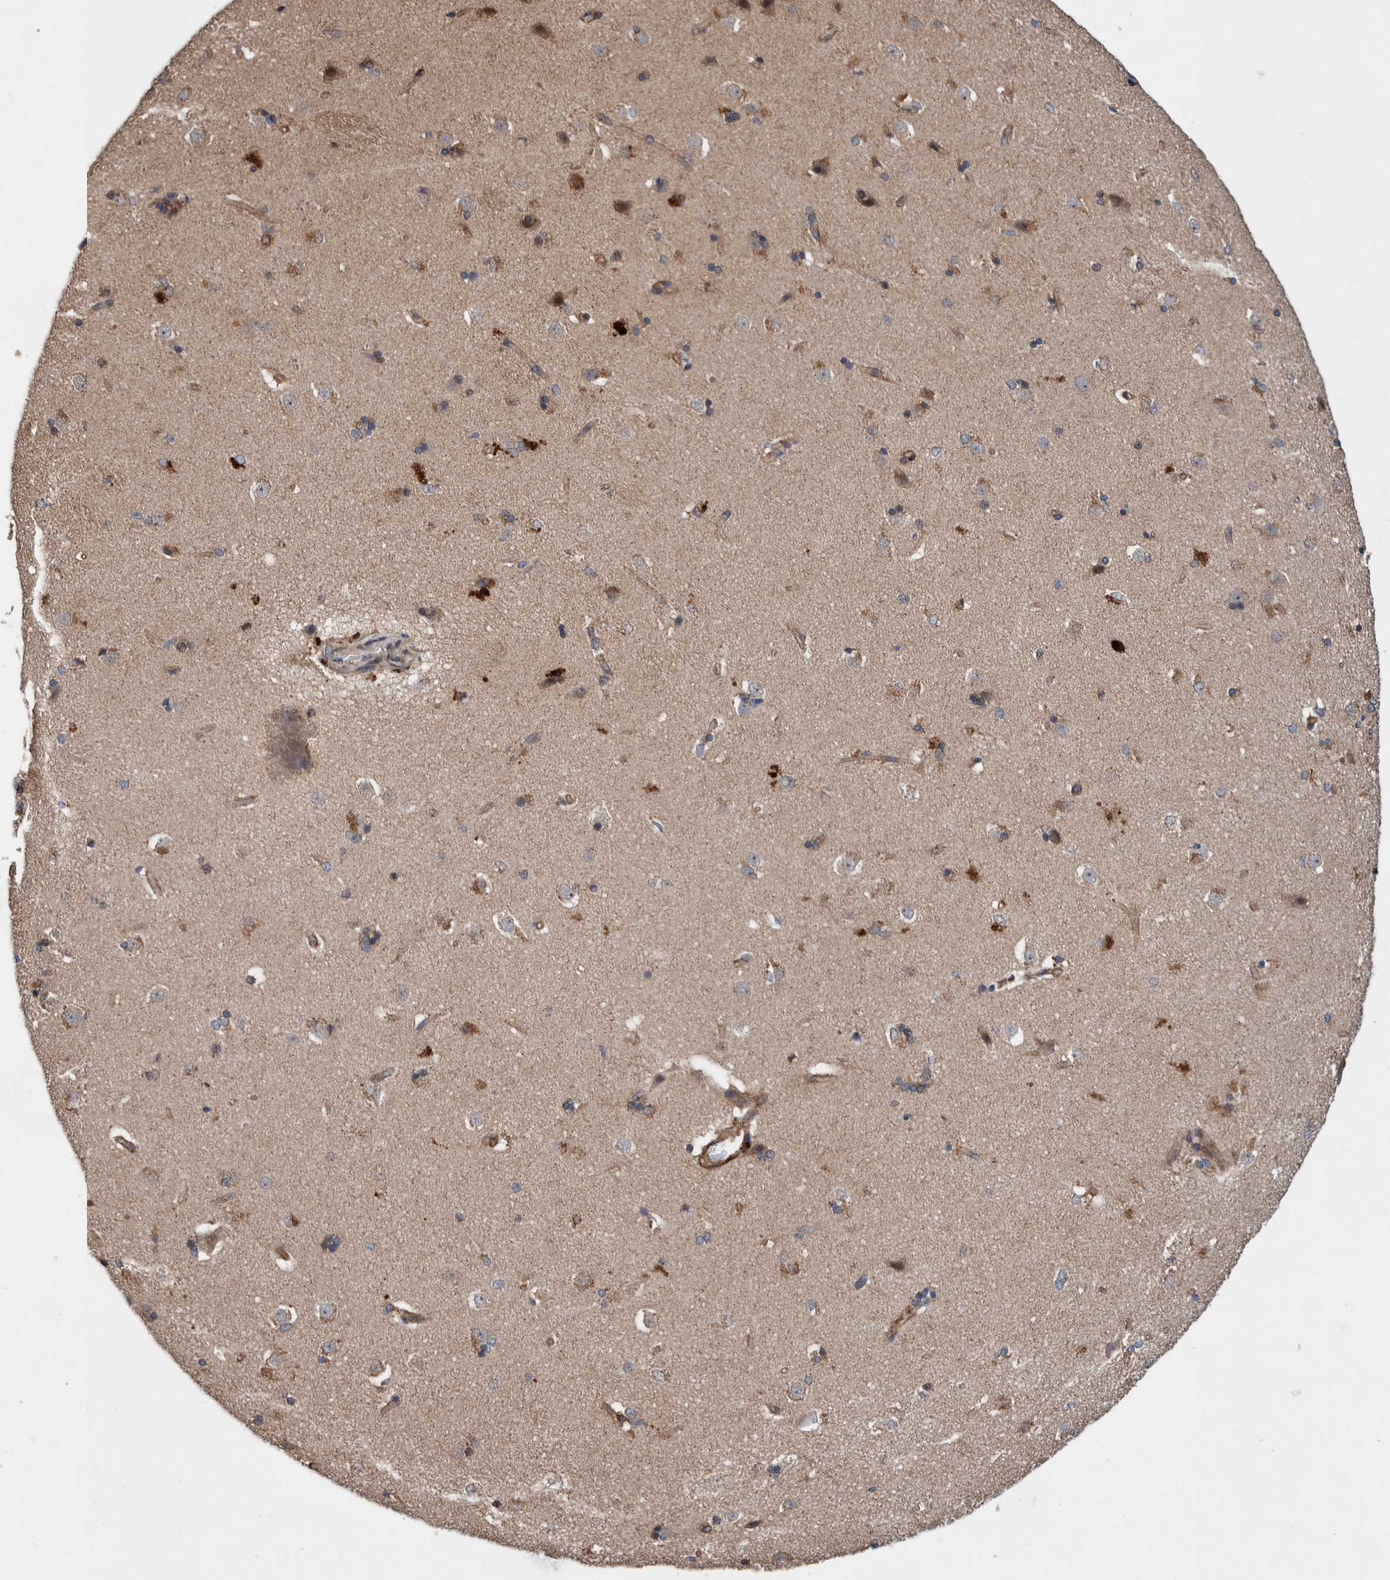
{"staining": {"intensity": "weak", "quantity": ">75%", "location": "cytoplasmic/membranous"}, "tissue": "caudate", "cell_type": "Glial cells", "image_type": "normal", "snomed": [{"axis": "morphology", "description": "Normal tissue, NOS"}, {"axis": "topography", "description": "Lateral ventricle wall"}], "caption": "IHC of unremarkable caudate shows low levels of weak cytoplasmic/membranous expression in approximately >75% of glial cells.", "gene": "PIK3R6", "patient": {"sex": "female", "age": 19}}